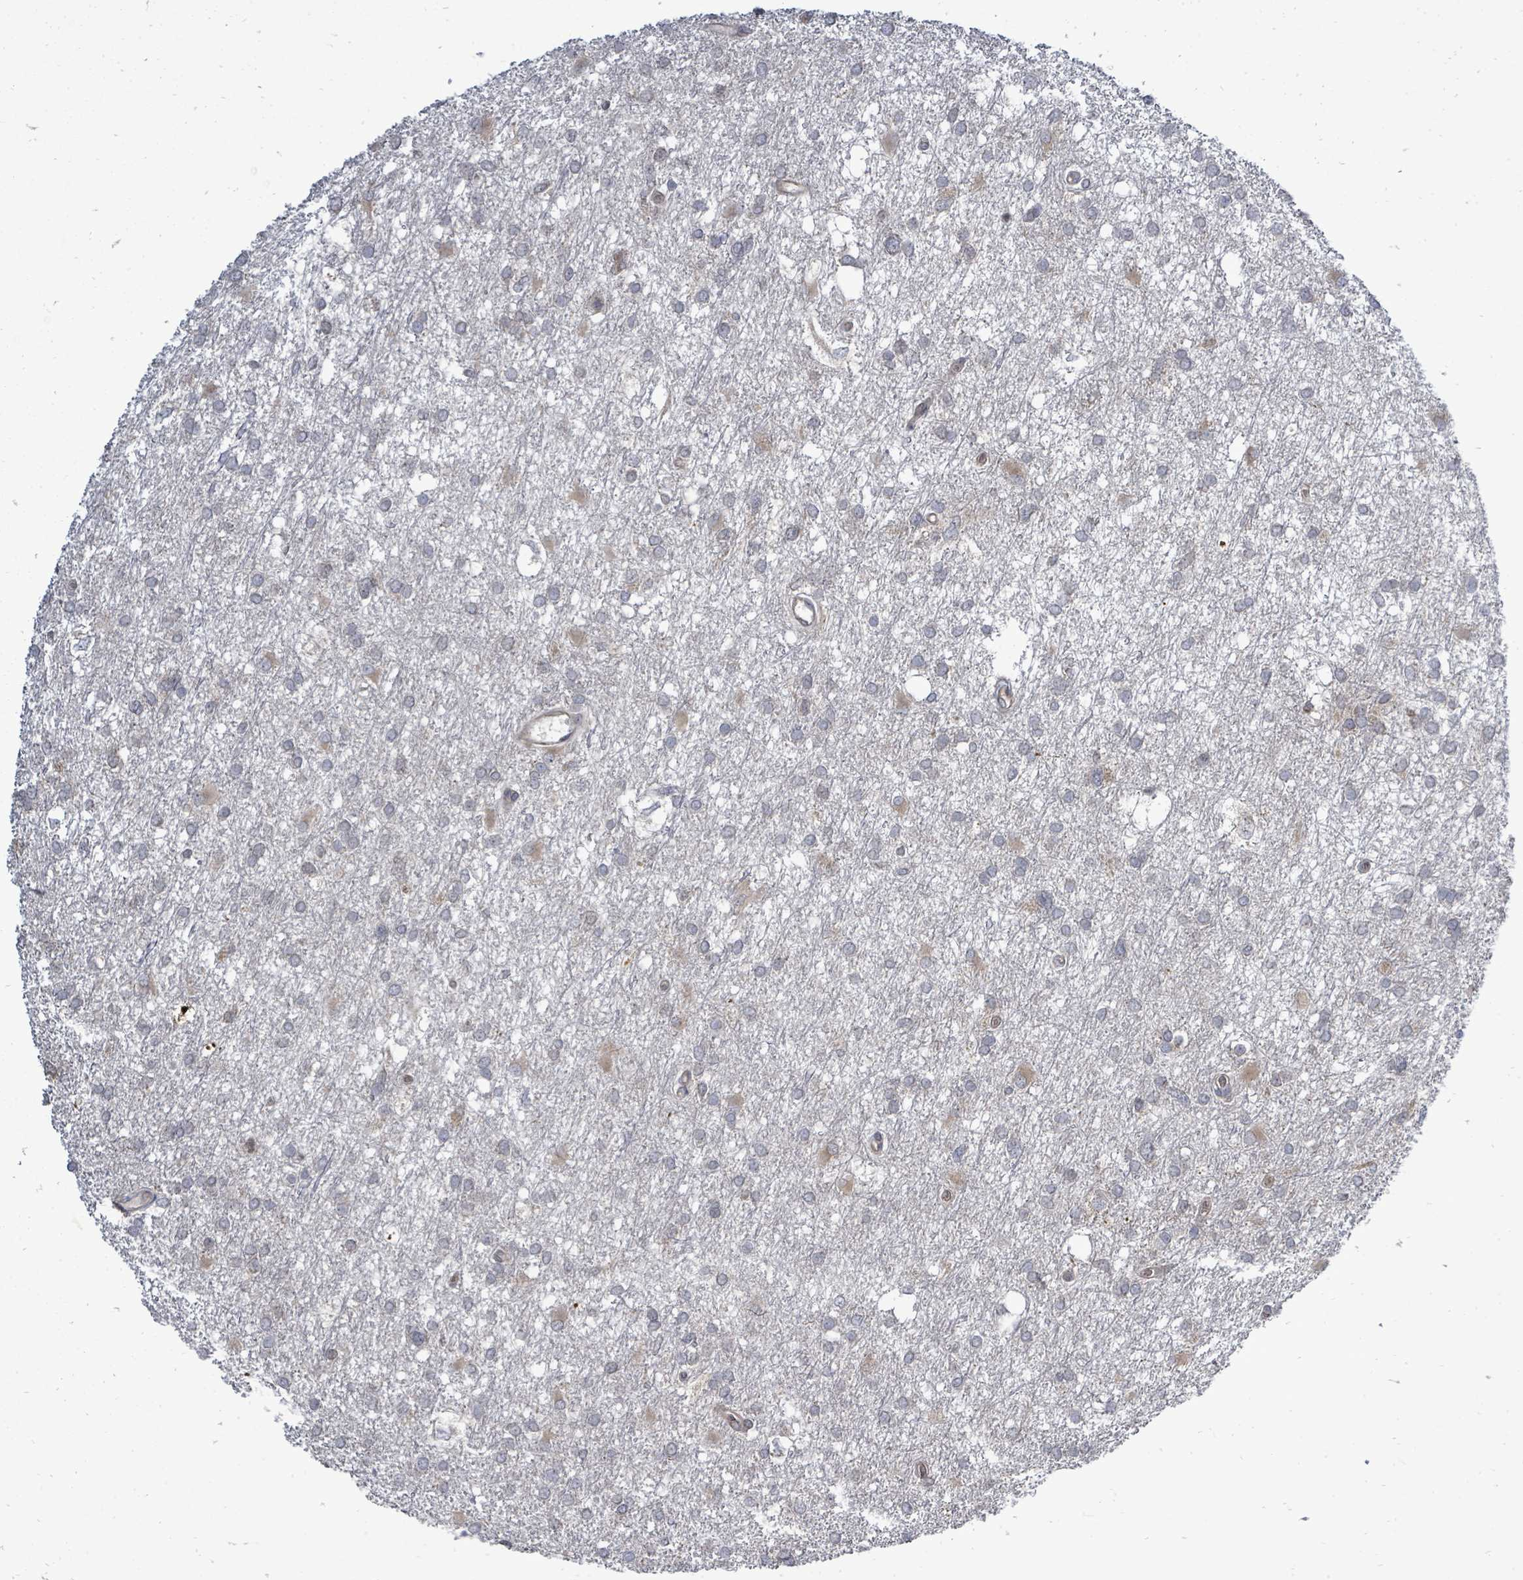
{"staining": {"intensity": "negative", "quantity": "none", "location": "none"}, "tissue": "glioma", "cell_type": "Tumor cells", "image_type": "cancer", "snomed": [{"axis": "morphology", "description": "Glioma, malignant, High grade"}, {"axis": "topography", "description": "Brain"}], "caption": "Immunohistochemistry (IHC) micrograph of neoplastic tissue: high-grade glioma (malignant) stained with DAB shows no significant protein staining in tumor cells.", "gene": "RALGAPB", "patient": {"sex": "male", "age": 61}}